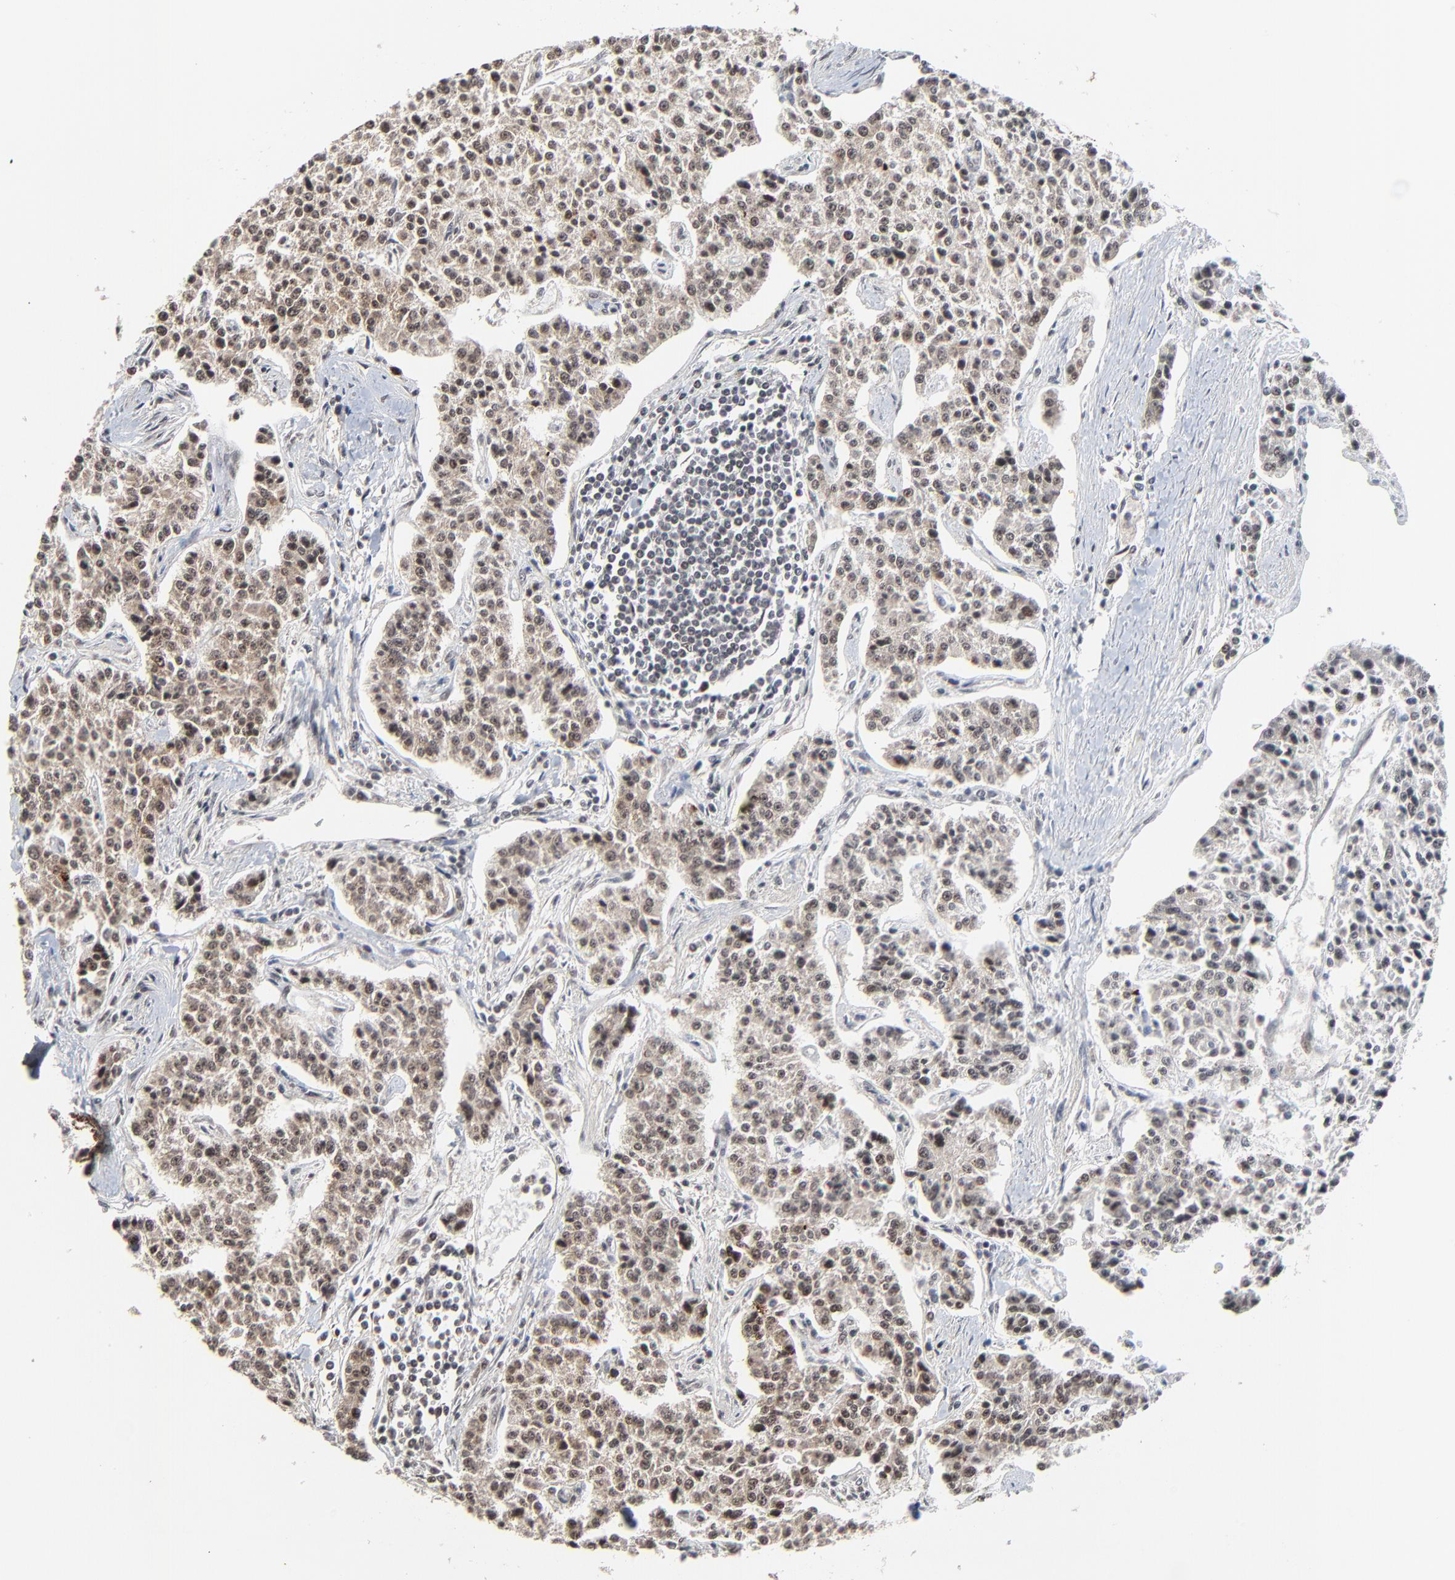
{"staining": {"intensity": "moderate", "quantity": ">75%", "location": "cytoplasmic/membranous,nuclear"}, "tissue": "carcinoid", "cell_type": "Tumor cells", "image_type": "cancer", "snomed": [{"axis": "morphology", "description": "Carcinoid, malignant, NOS"}, {"axis": "topography", "description": "Stomach"}], "caption": "Carcinoid (malignant) stained with immunohistochemistry reveals moderate cytoplasmic/membranous and nuclear expression in about >75% of tumor cells. Using DAB (3,3'-diaminobenzidine) (brown) and hematoxylin (blue) stains, captured at high magnification using brightfield microscopy.", "gene": "RHOJ", "patient": {"sex": "female", "age": 76}}